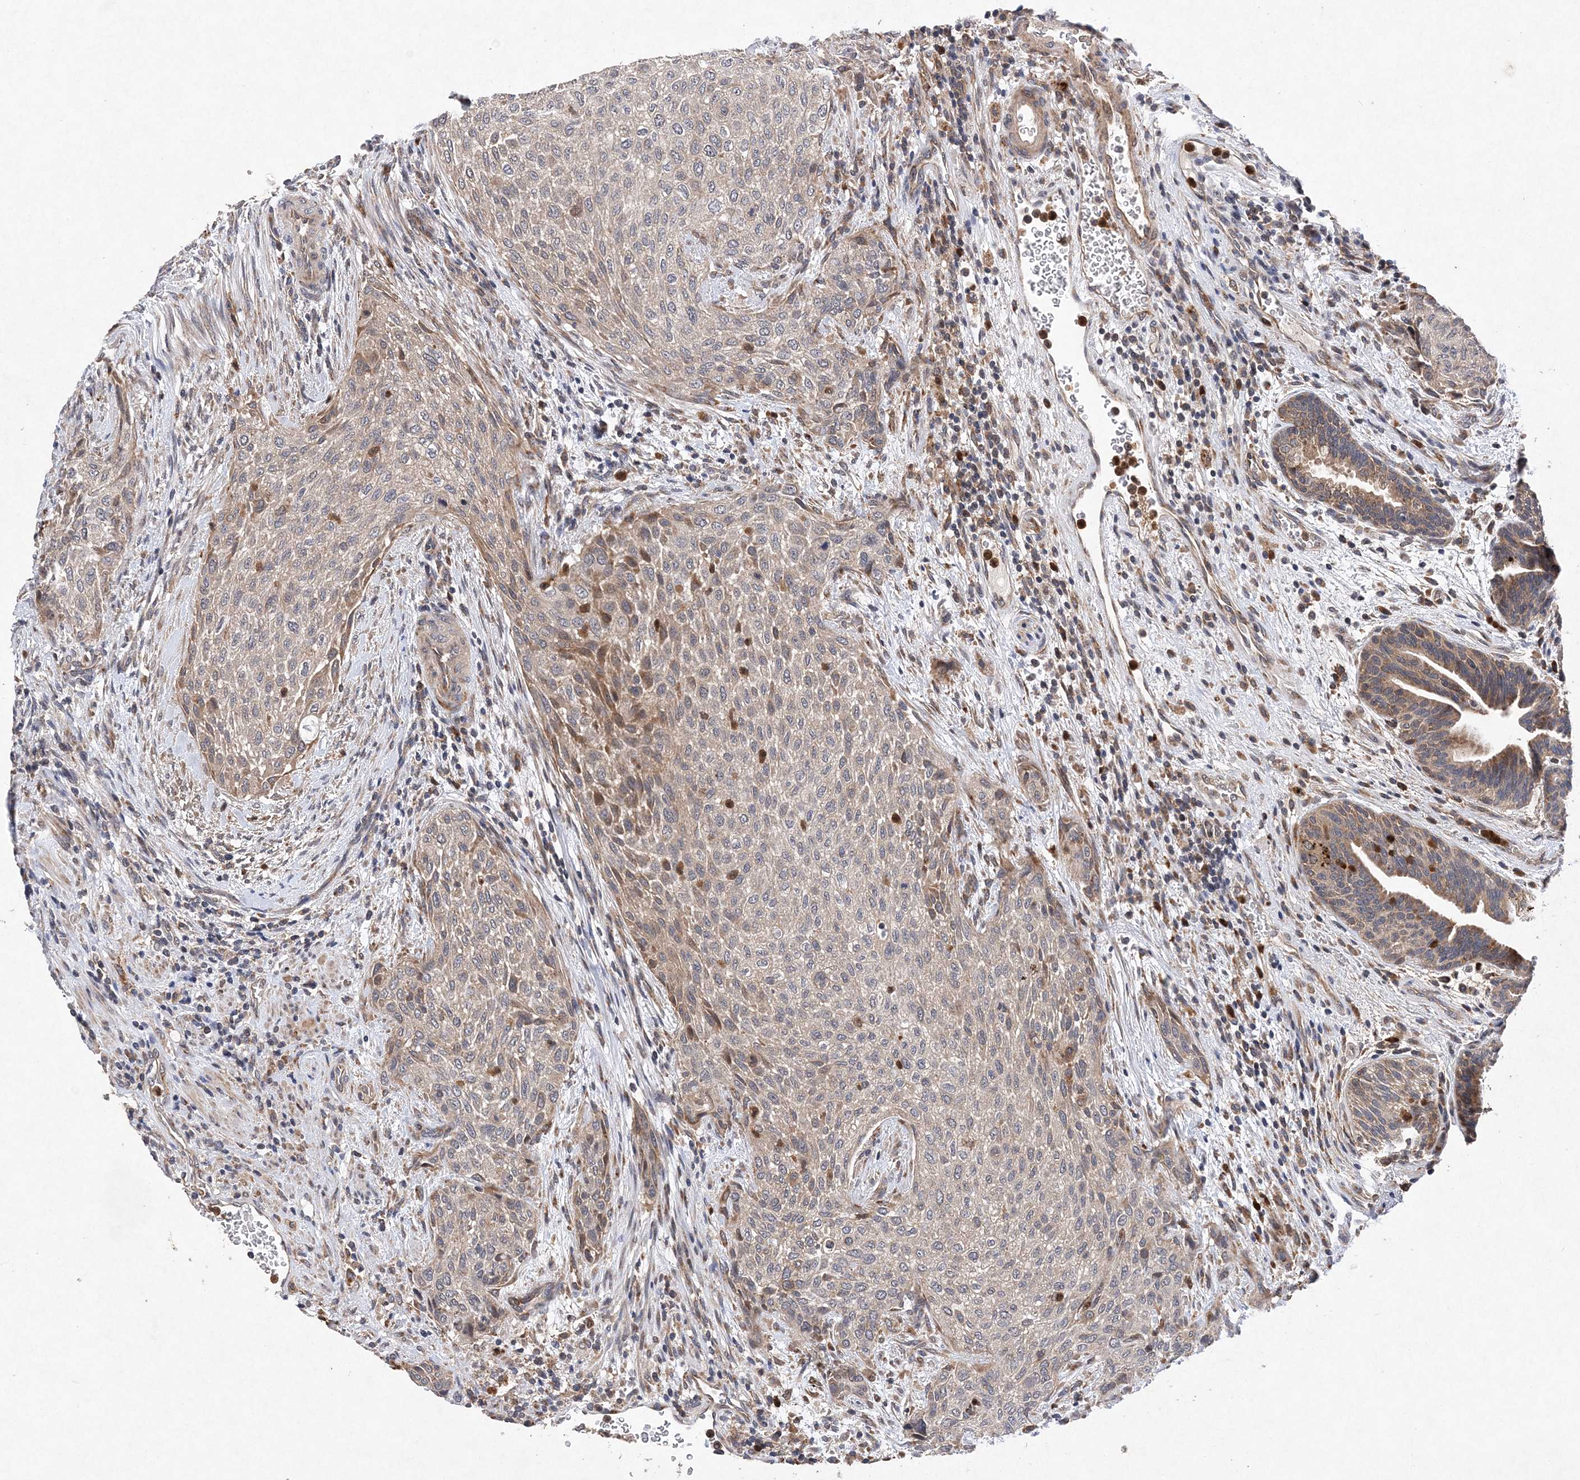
{"staining": {"intensity": "moderate", "quantity": "<25%", "location": "cytoplasmic/membranous"}, "tissue": "urothelial cancer", "cell_type": "Tumor cells", "image_type": "cancer", "snomed": [{"axis": "morphology", "description": "Urothelial carcinoma, High grade"}, {"axis": "topography", "description": "Urinary bladder"}], "caption": "Protein staining of urothelial cancer tissue demonstrates moderate cytoplasmic/membranous staining in approximately <25% of tumor cells. The protein of interest is shown in brown color, while the nuclei are stained blue.", "gene": "PROSER1", "patient": {"sex": "male", "age": 35}}